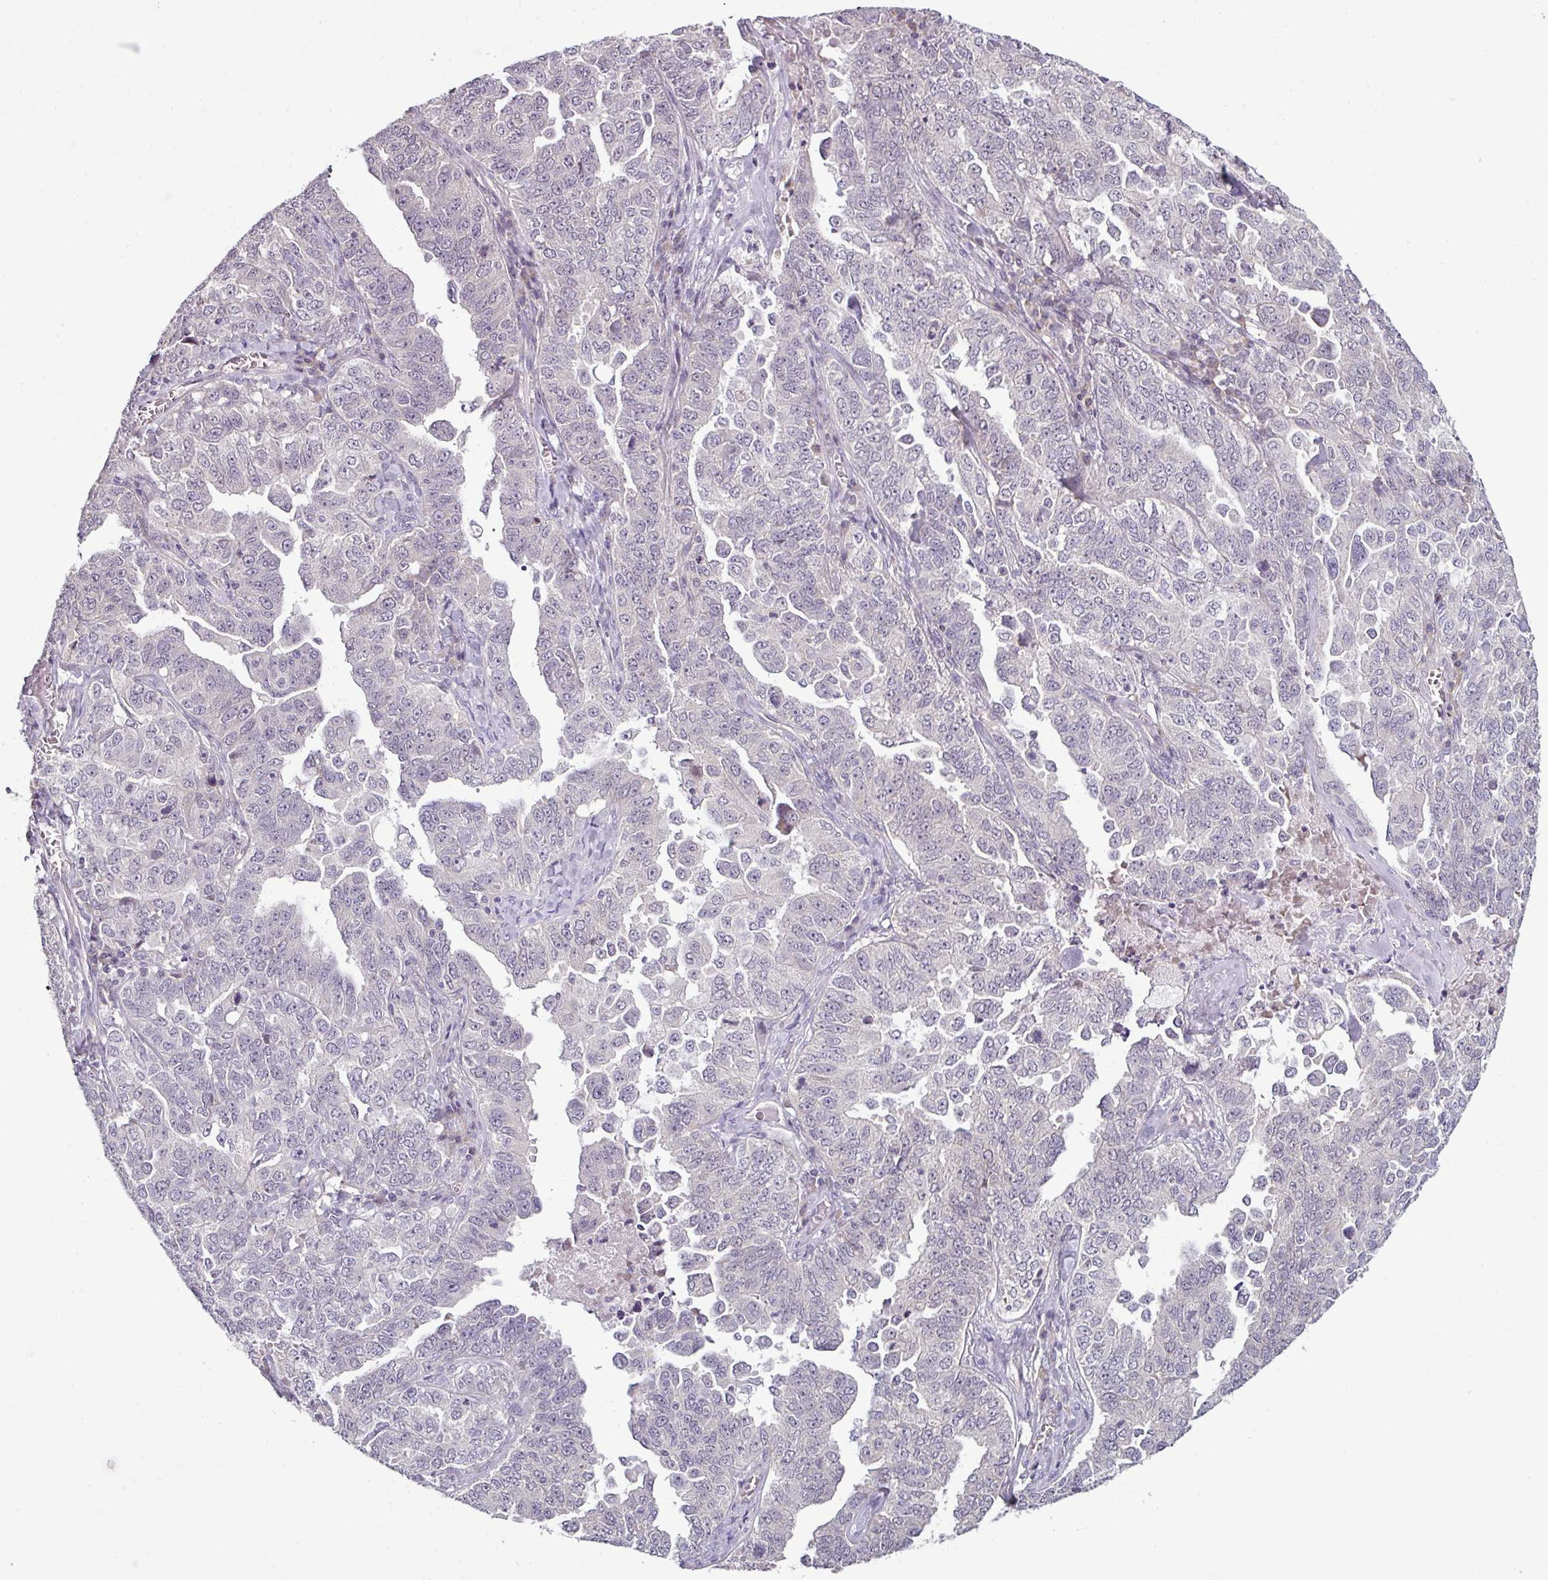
{"staining": {"intensity": "negative", "quantity": "none", "location": "none"}, "tissue": "ovarian cancer", "cell_type": "Tumor cells", "image_type": "cancer", "snomed": [{"axis": "morphology", "description": "Carcinoma, endometroid"}, {"axis": "topography", "description": "Ovary"}], "caption": "Protein analysis of ovarian cancer (endometroid carcinoma) demonstrates no significant positivity in tumor cells.", "gene": "OR52D1", "patient": {"sex": "female", "age": 62}}